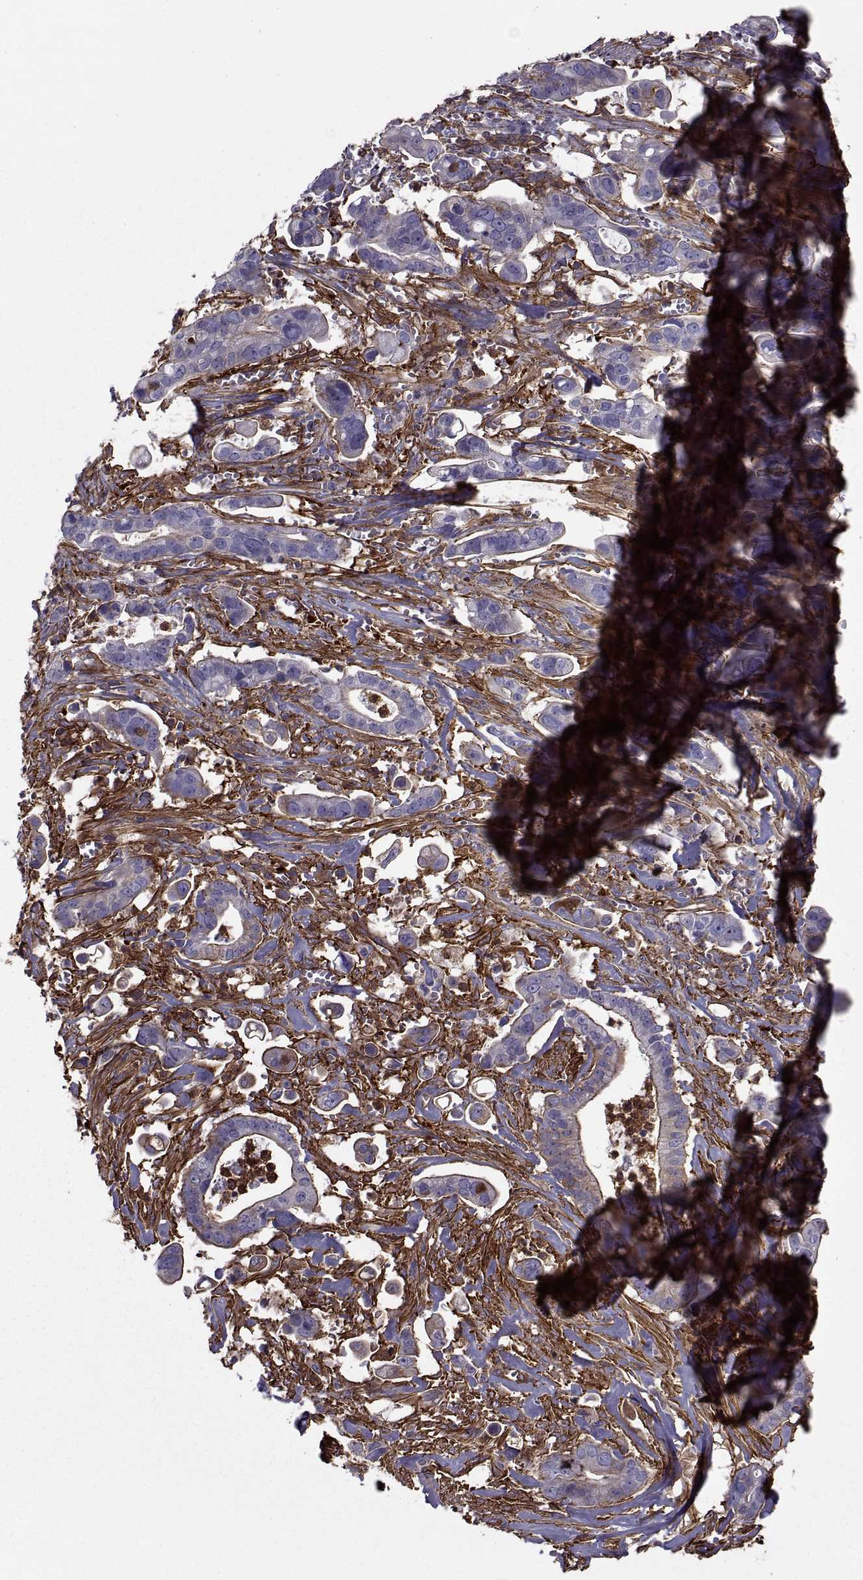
{"staining": {"intensity": "strong", "quantity": ">75%", "location": "cytoplasmic/membranous"}, "tissue": "pancreatic cancer", "cell_type": "Tumor cells", "image_type": "cancer", "snomed": [{"axis": "morphology", "description": "Adenocarcinoma, NOS"}, {"axis": "topography", "description": "Pancreas"}], "caption": "Protein expression analysis of pancreatic adenocarcinoma displays strong cytoplasmic/membranous staining in approximately >75% of tumor cells. Nuclei are stained in blue.", "gene": "MYH9", "patient": {"sex": "male", "age": 61}}